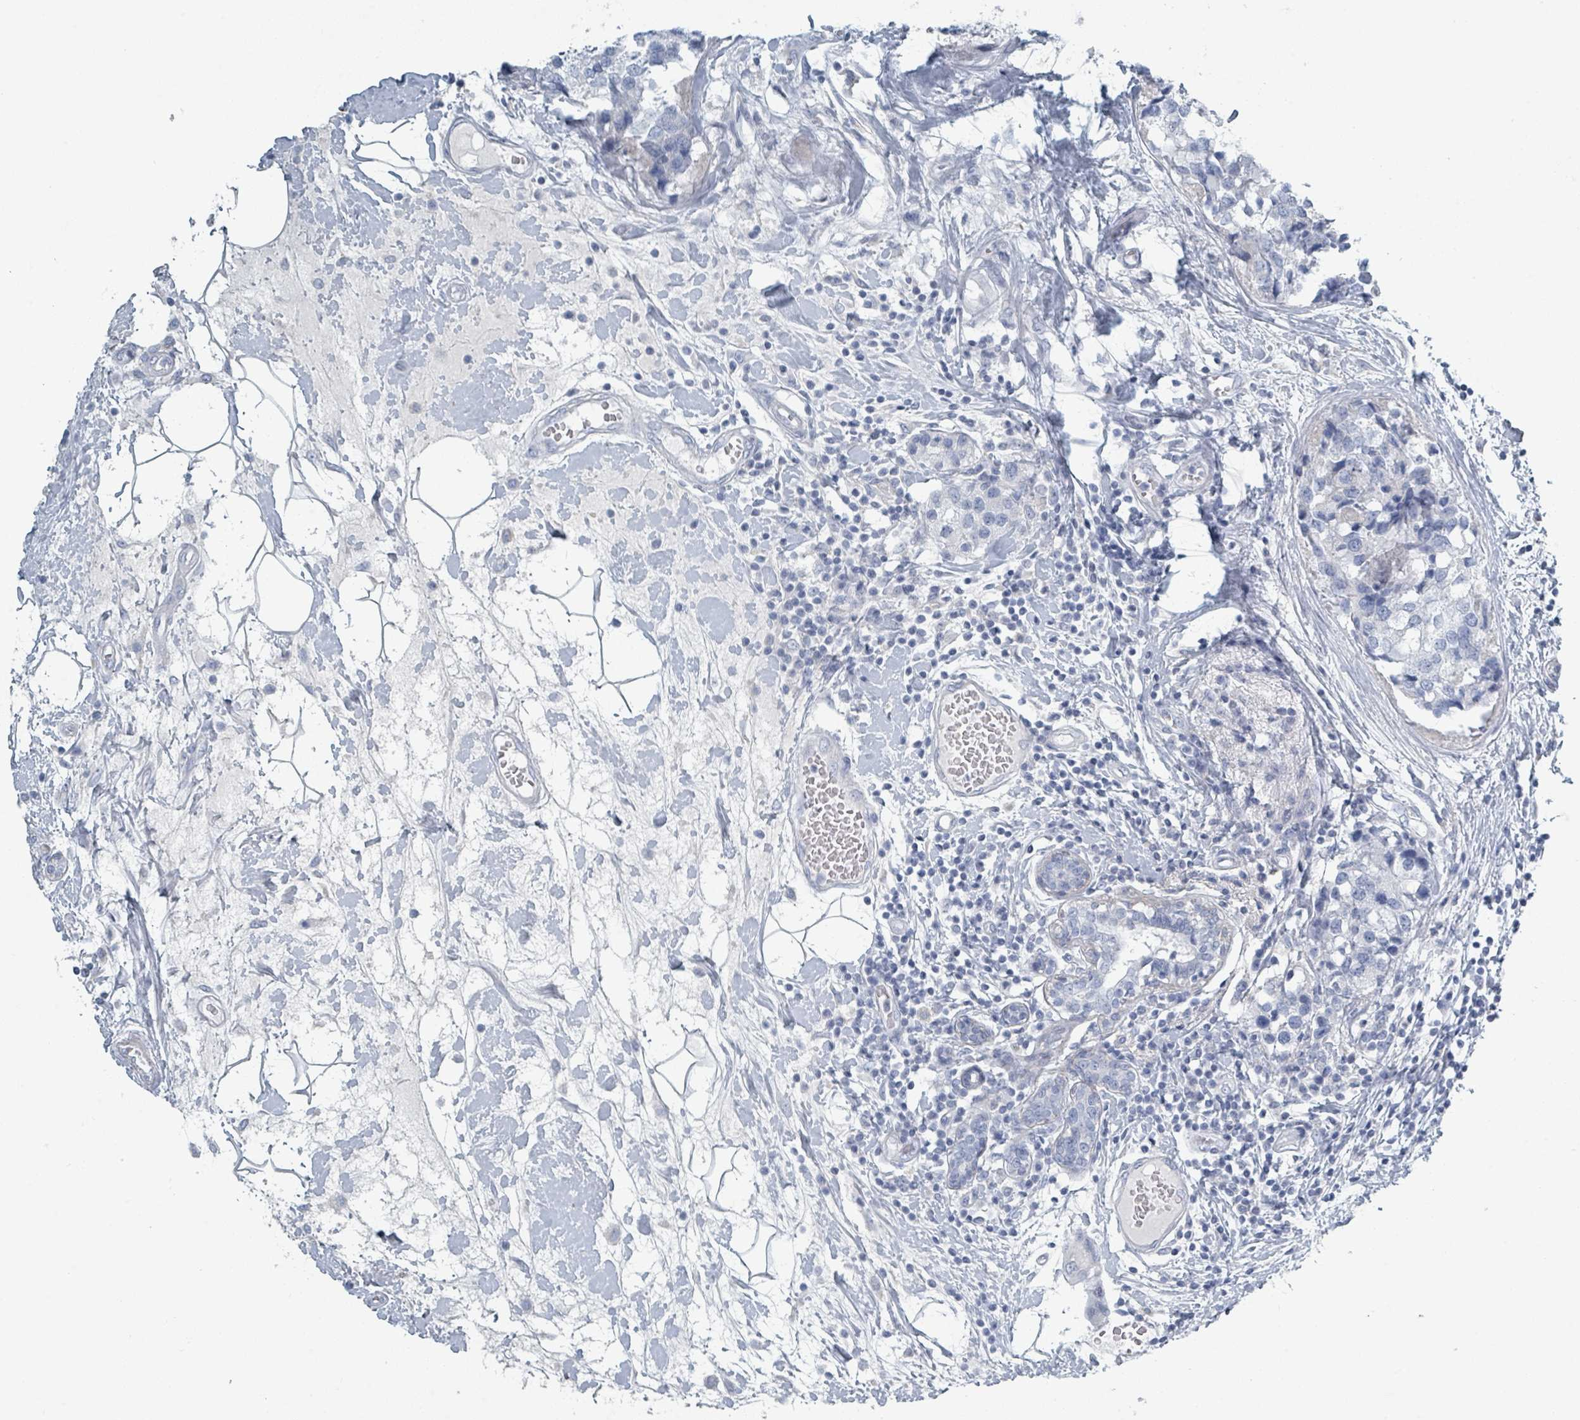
{"staining": {"intensity": "negative", "quantity": "none", "location": "none"}, "tissue": "breast cancer", "cell_type": "Tumor cells", "image_type": "cancer", "snomed": [{"axis": "morphology", "description": "Lobular carcinoma"}, {"axis": "topography", "description": "Breast"}], "caption": "The histopathology image demonstrates no staining of tumor cells in breast cancer (lobular carcinoma). The staining is performed using DAB (3,3'-diaminobenzidine) brown chromogen with nuclei counter-stained in using hematoxylin.", "gene": "HEATR5A", "patient": {"sex": "female", "age": 59}}